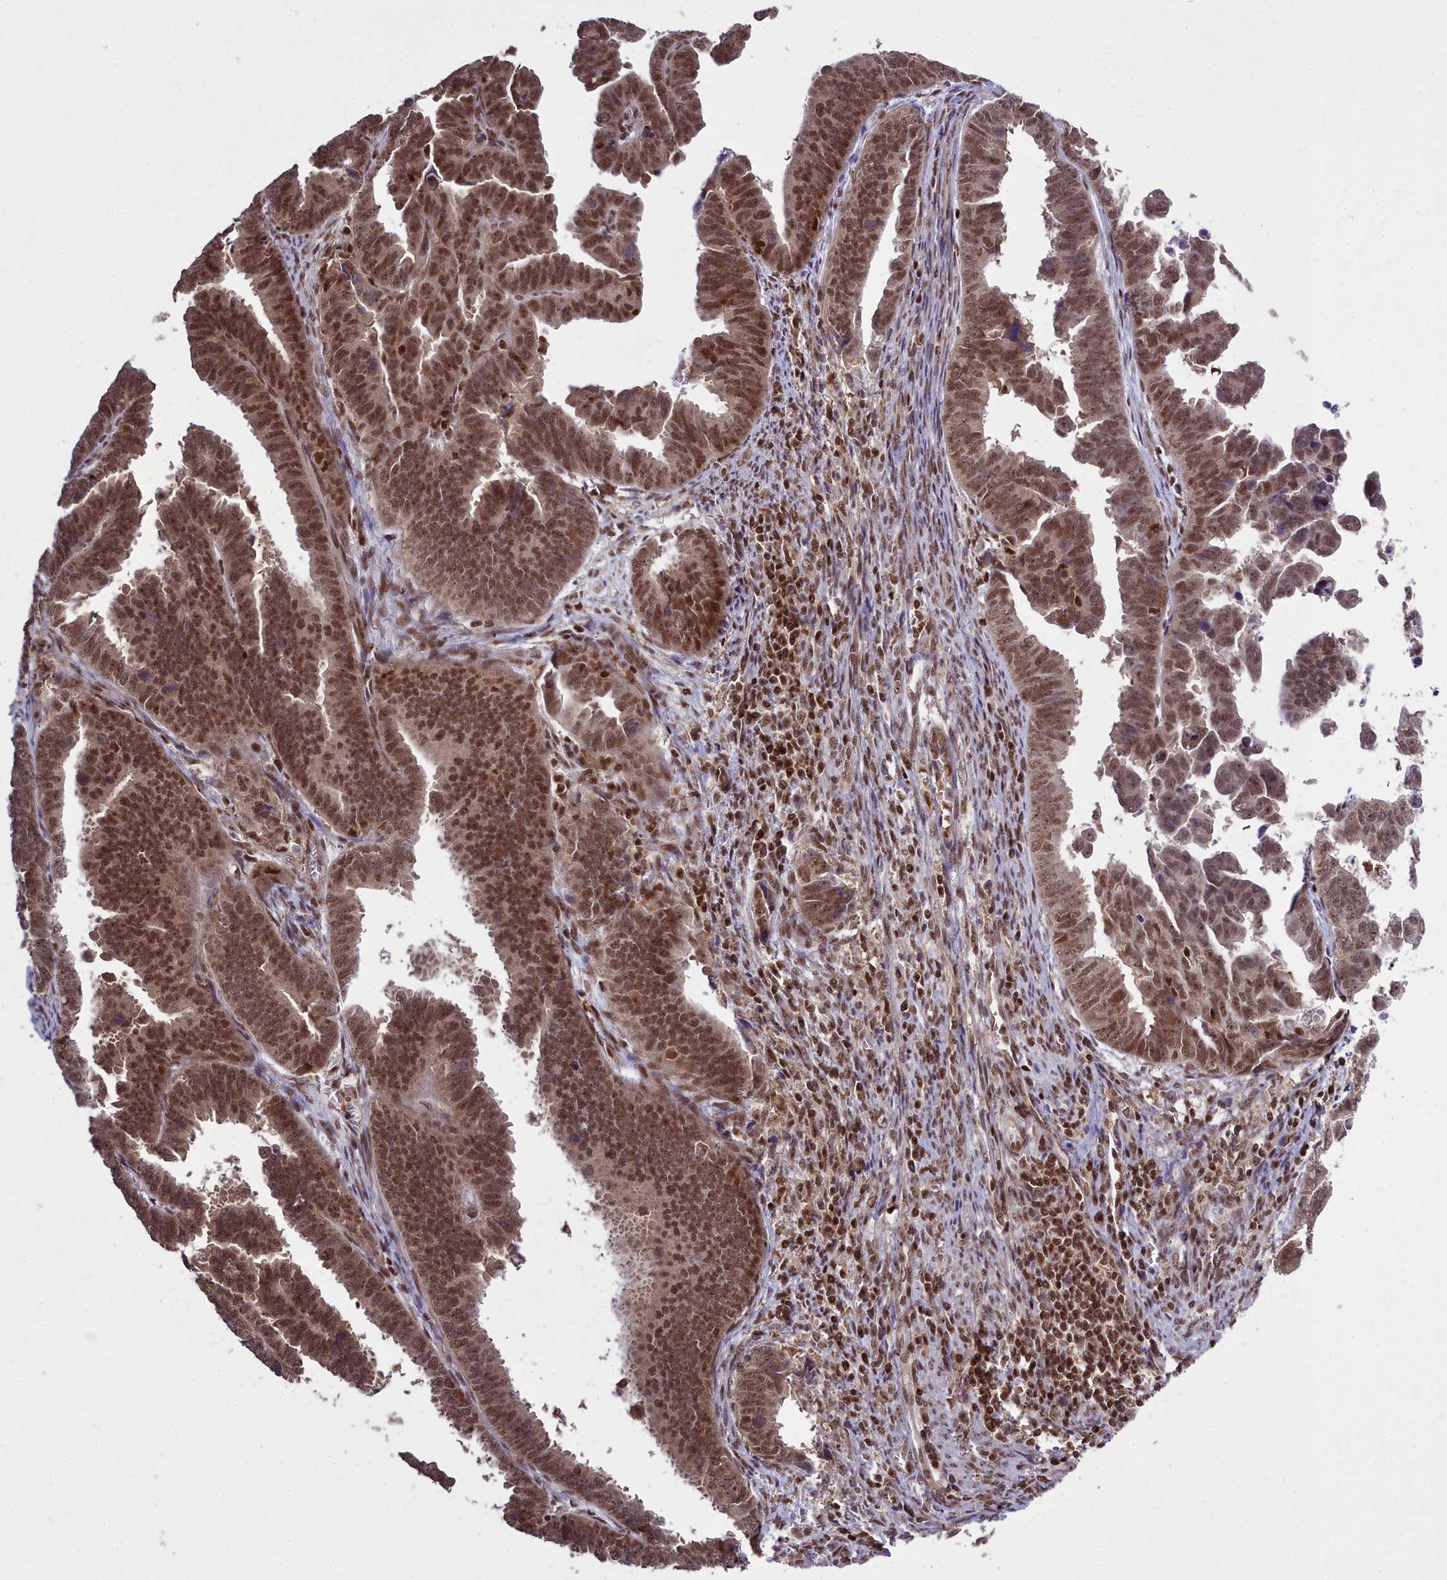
{"staining": {"intensity": "moderate", "quantity": ">75%", "location": "nuclear"}, "tissue": "endometrial cancer", "cell_type": "Tumor cells", "image_type": "cancer", "snomed": [{"axis": "morphology", "description": "Adenocarcinoma, NOS"}, {"axis": "topography", "description": "Endometrium"}], "caption": "Immunohistochemistry (IHC) photomicrograph of neoplastic tissue: endometrial adenocarcinoma stained using immunohistochemistry displays medium levels of moderate protein expression localized specifically in the nuclear of tumor cells, appearing as a nuclear brown color.", "gene": "GMEB1", "patient": {"sex": "female", "age": 75}}